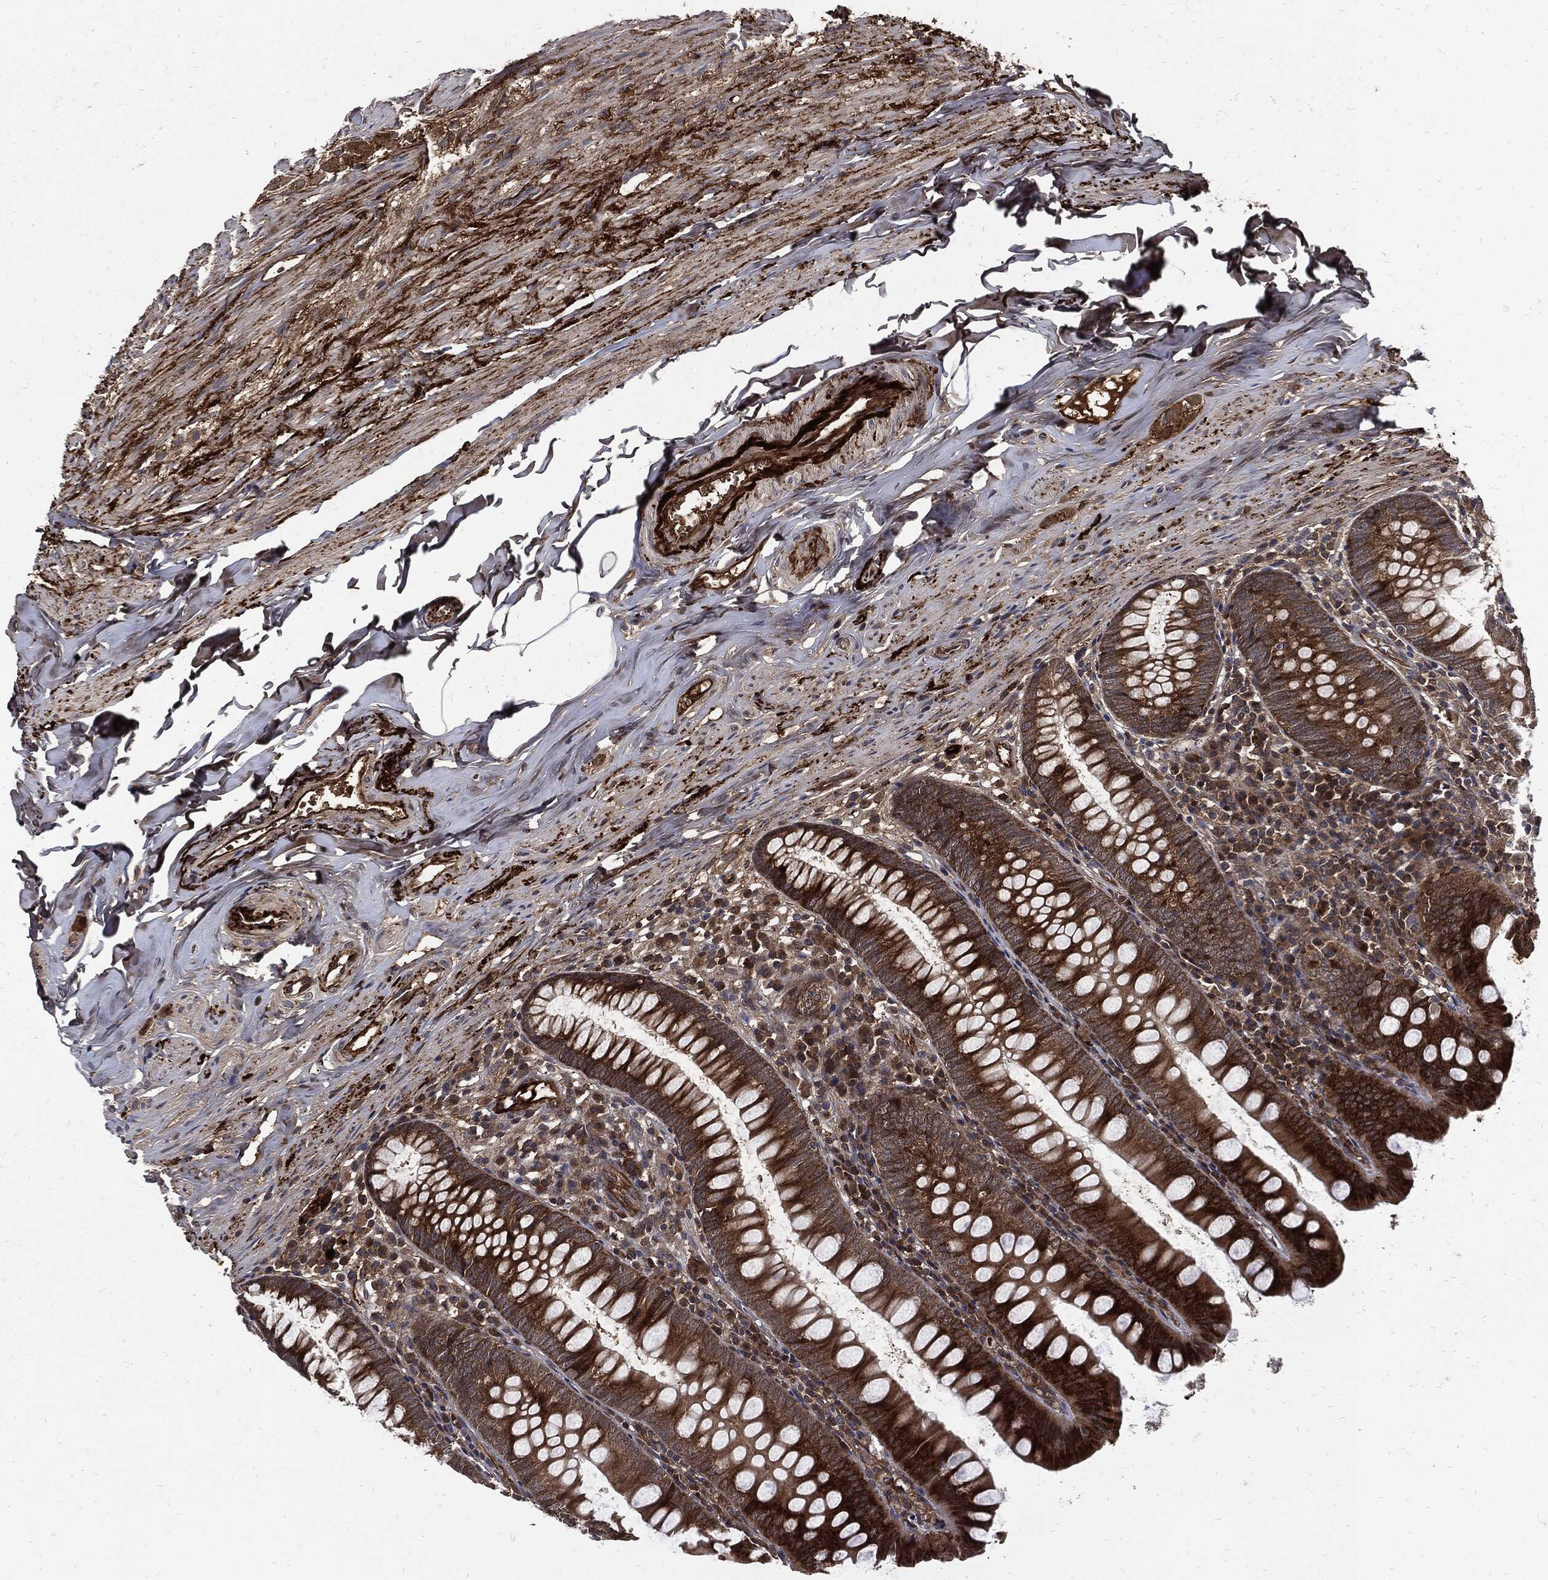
{"staining": {"intensity": "strong", "quantity": ">75%", "location": "cytoplasmic/membranous"}, "tissue": "appendix", "cell_type": "Glandular cells", "image_type": "normal", "snomed": [{"axis": "morphology", "description": "Normal tissue, NOS"}, {"axis": "topography", "description": "Appendix"}], "caption": "An immunohistochemistry (IHC) micrograph of normal tissue is shown. Protein staining in brown highlights strong cytoplasmic/membranous positivity in appendix within glandular cells.", "gene": "CLU", "patient": {"sex": "female", "age": 82}}